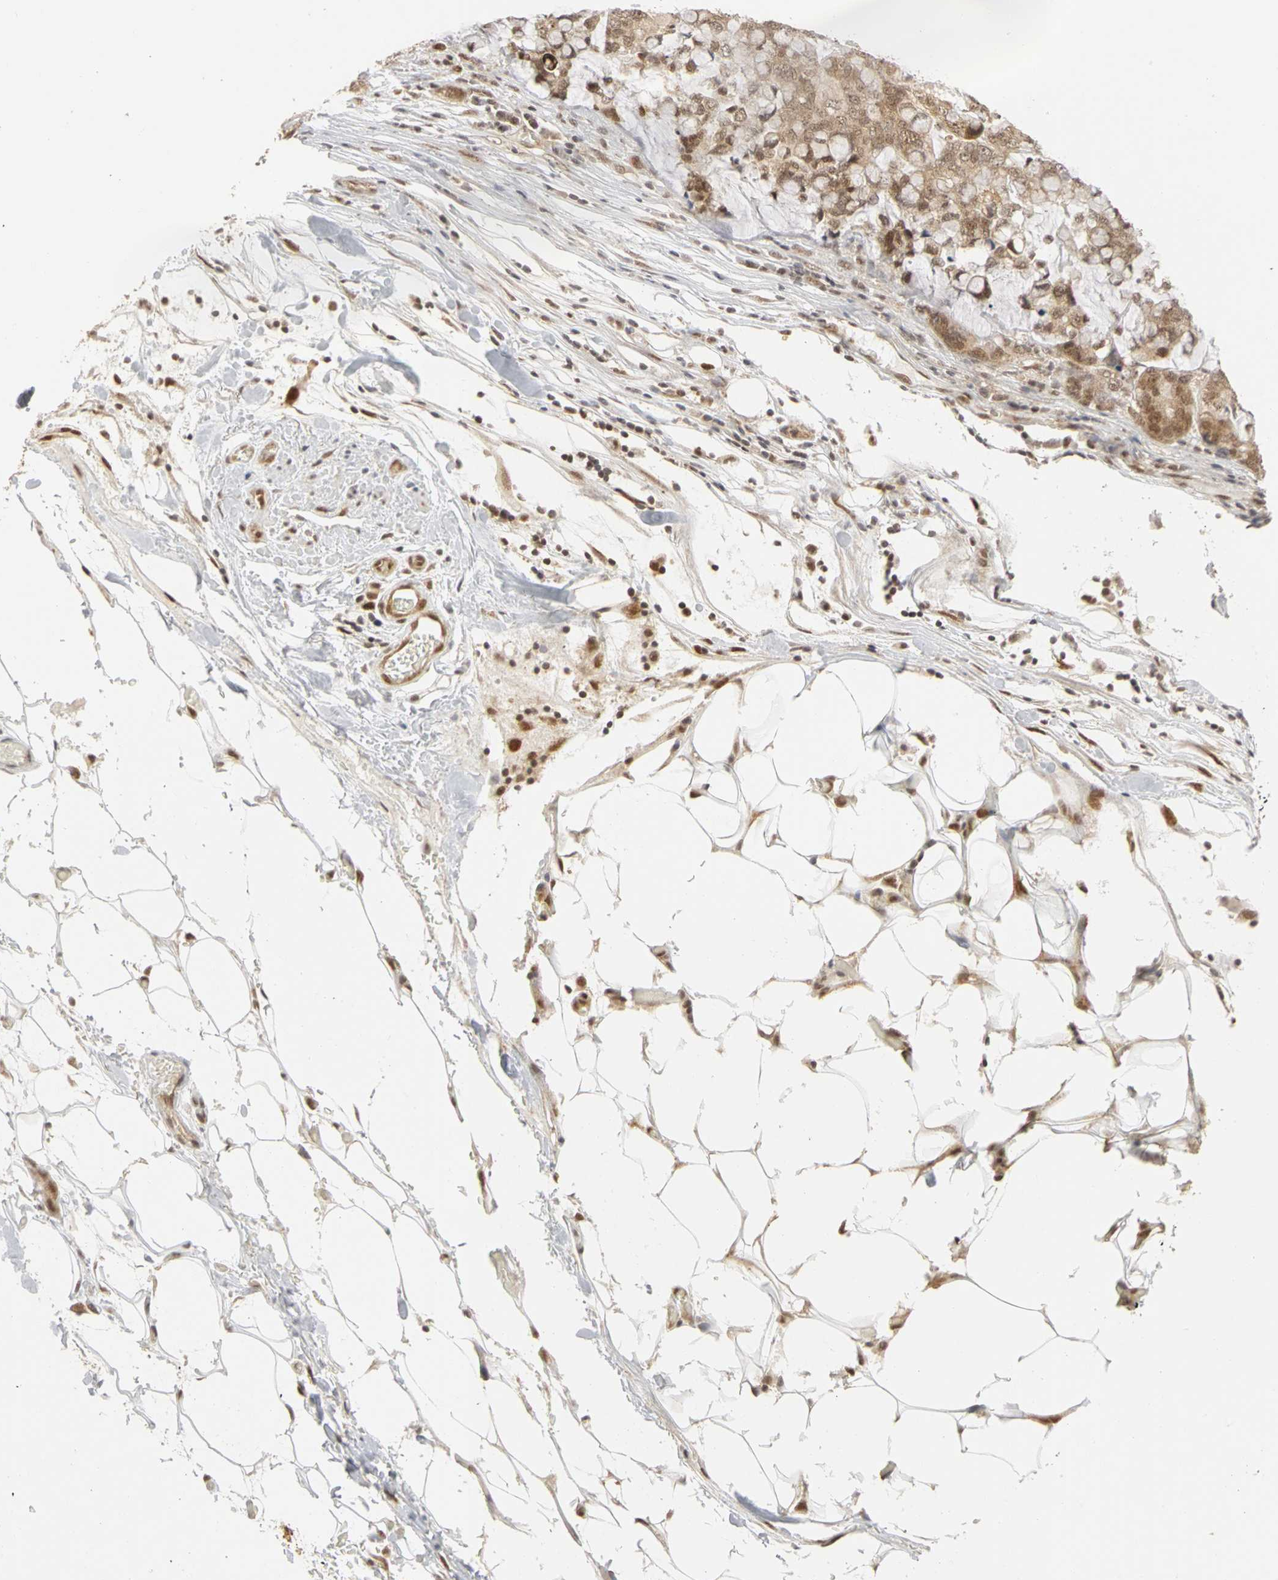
{"staining": {"intensity": "moderate", "quantity": ">75%", "location": "cytoplasmic/membranous,nuclear"}, "tissue": "stomach cancer", "cell_type": "Tumor cells", "image_type": "cancer", "snomed": [{"axis": "morphology", "description": "Adenocarcinoma, NOS"}, {"axis": "topography", "description": "Stomach, lower"}], "caption": "This is a micrograph of IHC staining of stomach adenocarcinoma, which shows moderate positivity in the cytoplasmic/membranous and nuclear of tumor cells.", "gene": "CSNK2B", "patient": {"sex": "male", "age": 84}}